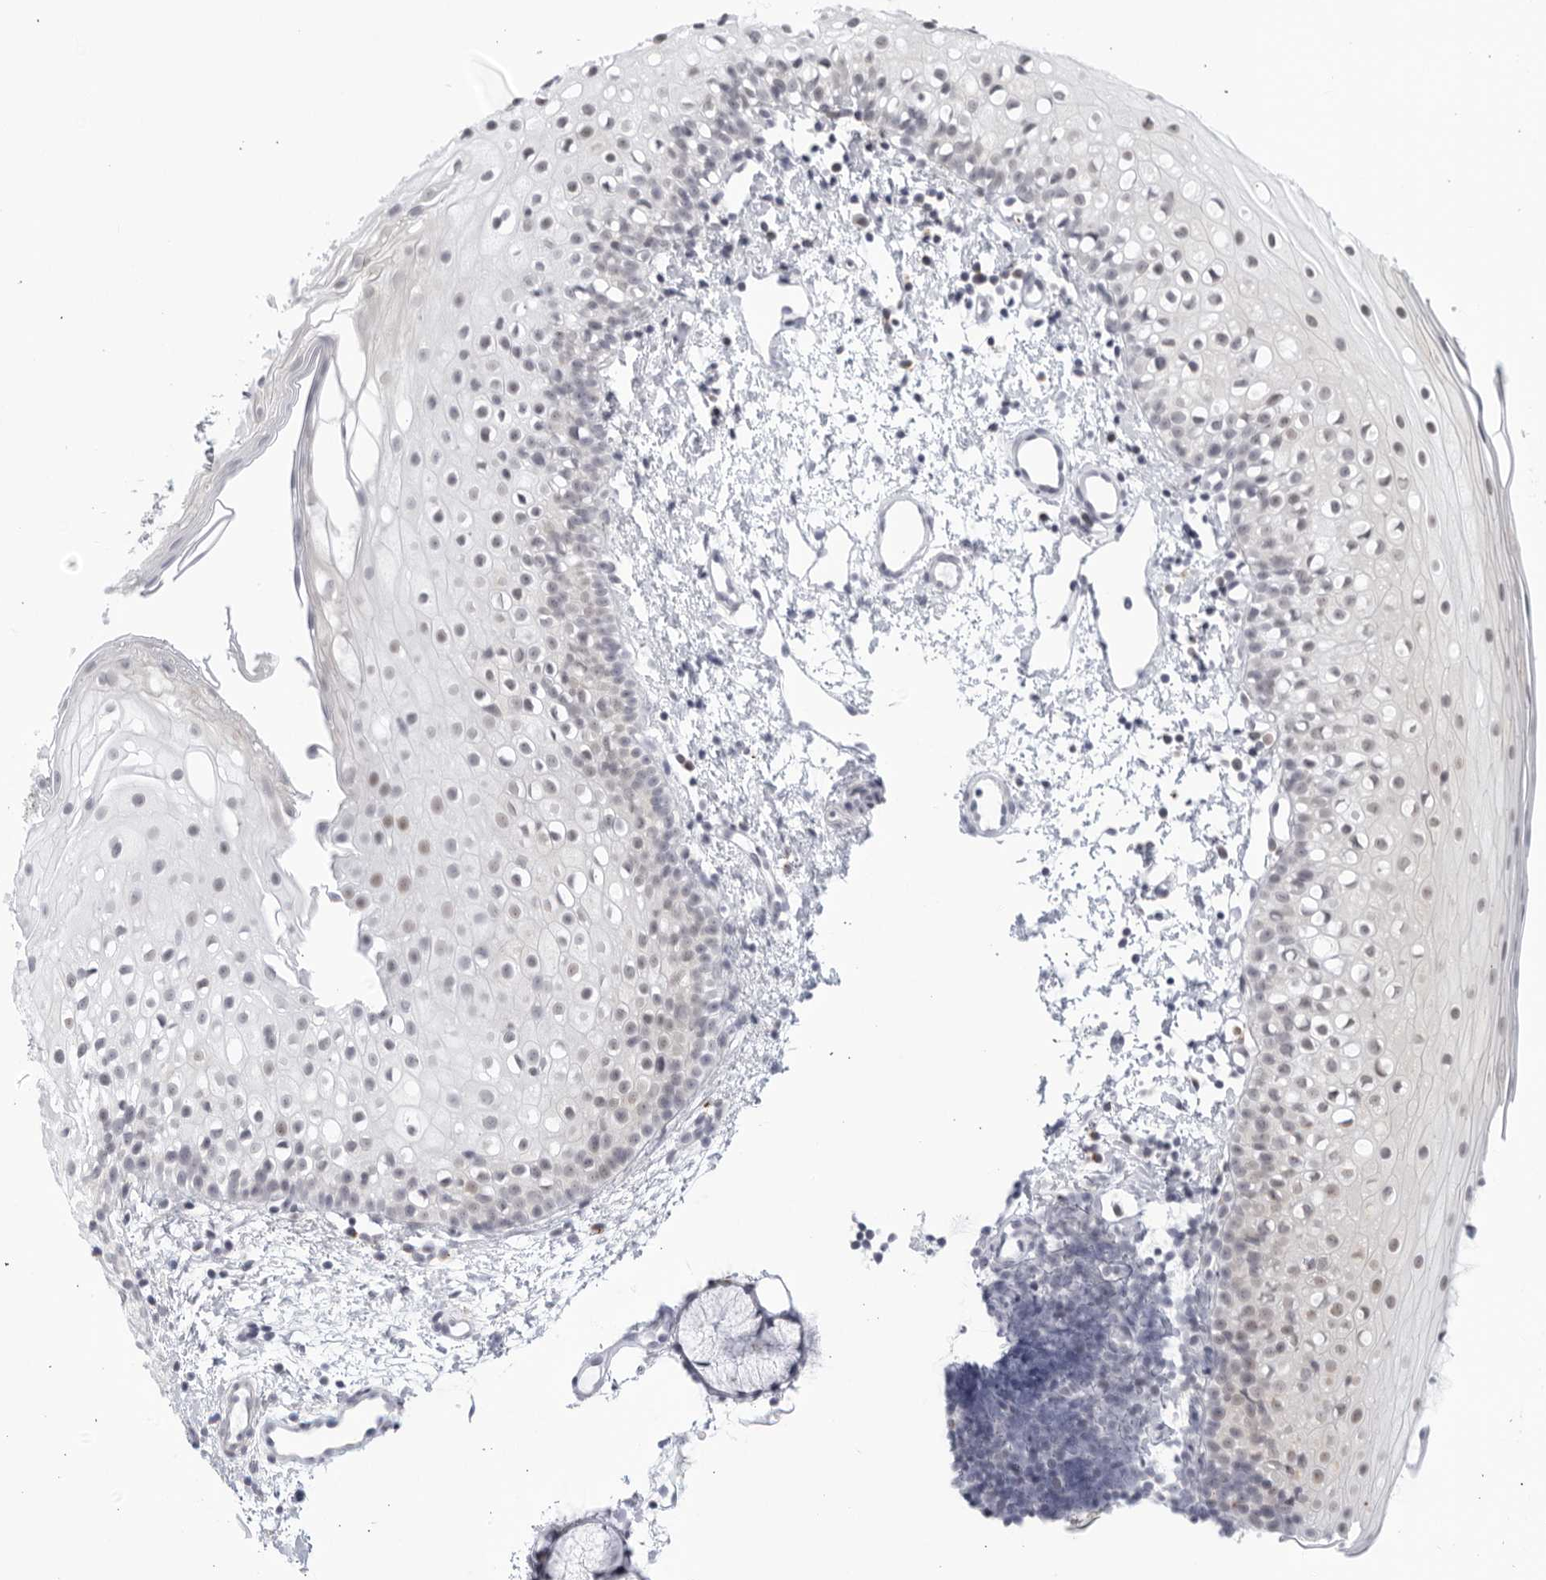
{"staining": {"intensity": "weak", "quantity": "<25%", "location": "cytoplasmic/membranous,nuclear"}, "tissue": "oral mucosa", "cell_type": "Squamous epithelial cells", "image_type": "normal", "snomed": [{"axis": "morphology", "description": "Normal tissue, NOS"}, {"axis": "topography", "description": "Oral tissue"}], "caption": "Immunohistochemical staining of normal oral mucosa demonstrates no significant positivity in squamous epithelial cells. (Brightfield microscopy of DAB (3,3'-diaminobenzidine) immunohistochemistry (IHC) at high magnification).", "gene": "WDTC1", "patient": {"sex": "male", "age": 28}}